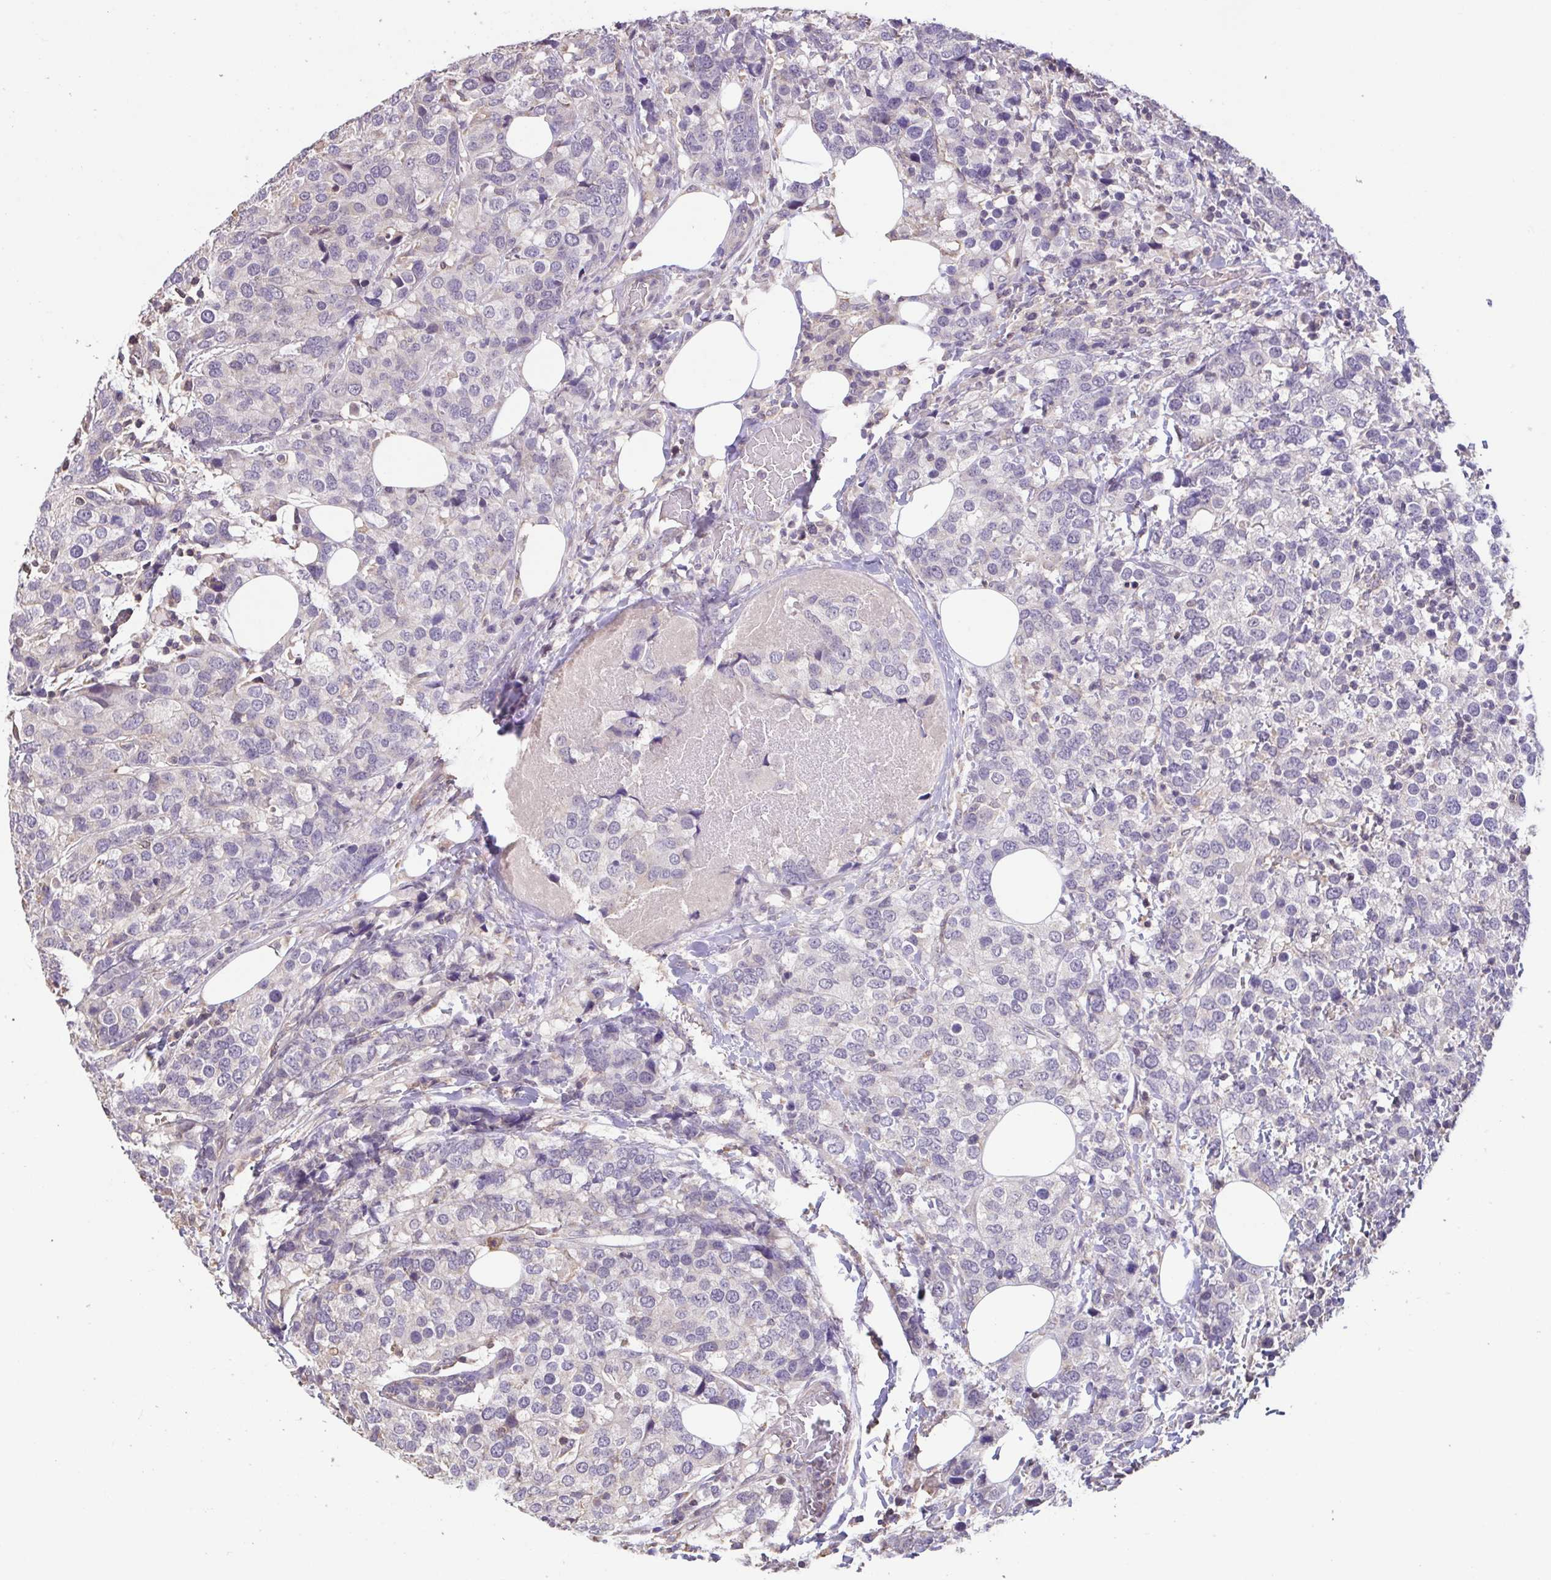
{"staining": {"intensity": "negative", "quantity": "none", "location": "none"}, "tissue": "breast cancer", "cell_type": "Tumor cells", "image_type": "cancer", "snomed": [{"axis": "morphology", "description": "Lobular carcinoma"}, {"axis": "topography", "description": "Breast"}], "caption": "The photomicrograph reveals no significant expression in tumor cells of breast cancer.", "gene": "ACTRT2", "patient": {"sex": "female", "age": 59}}